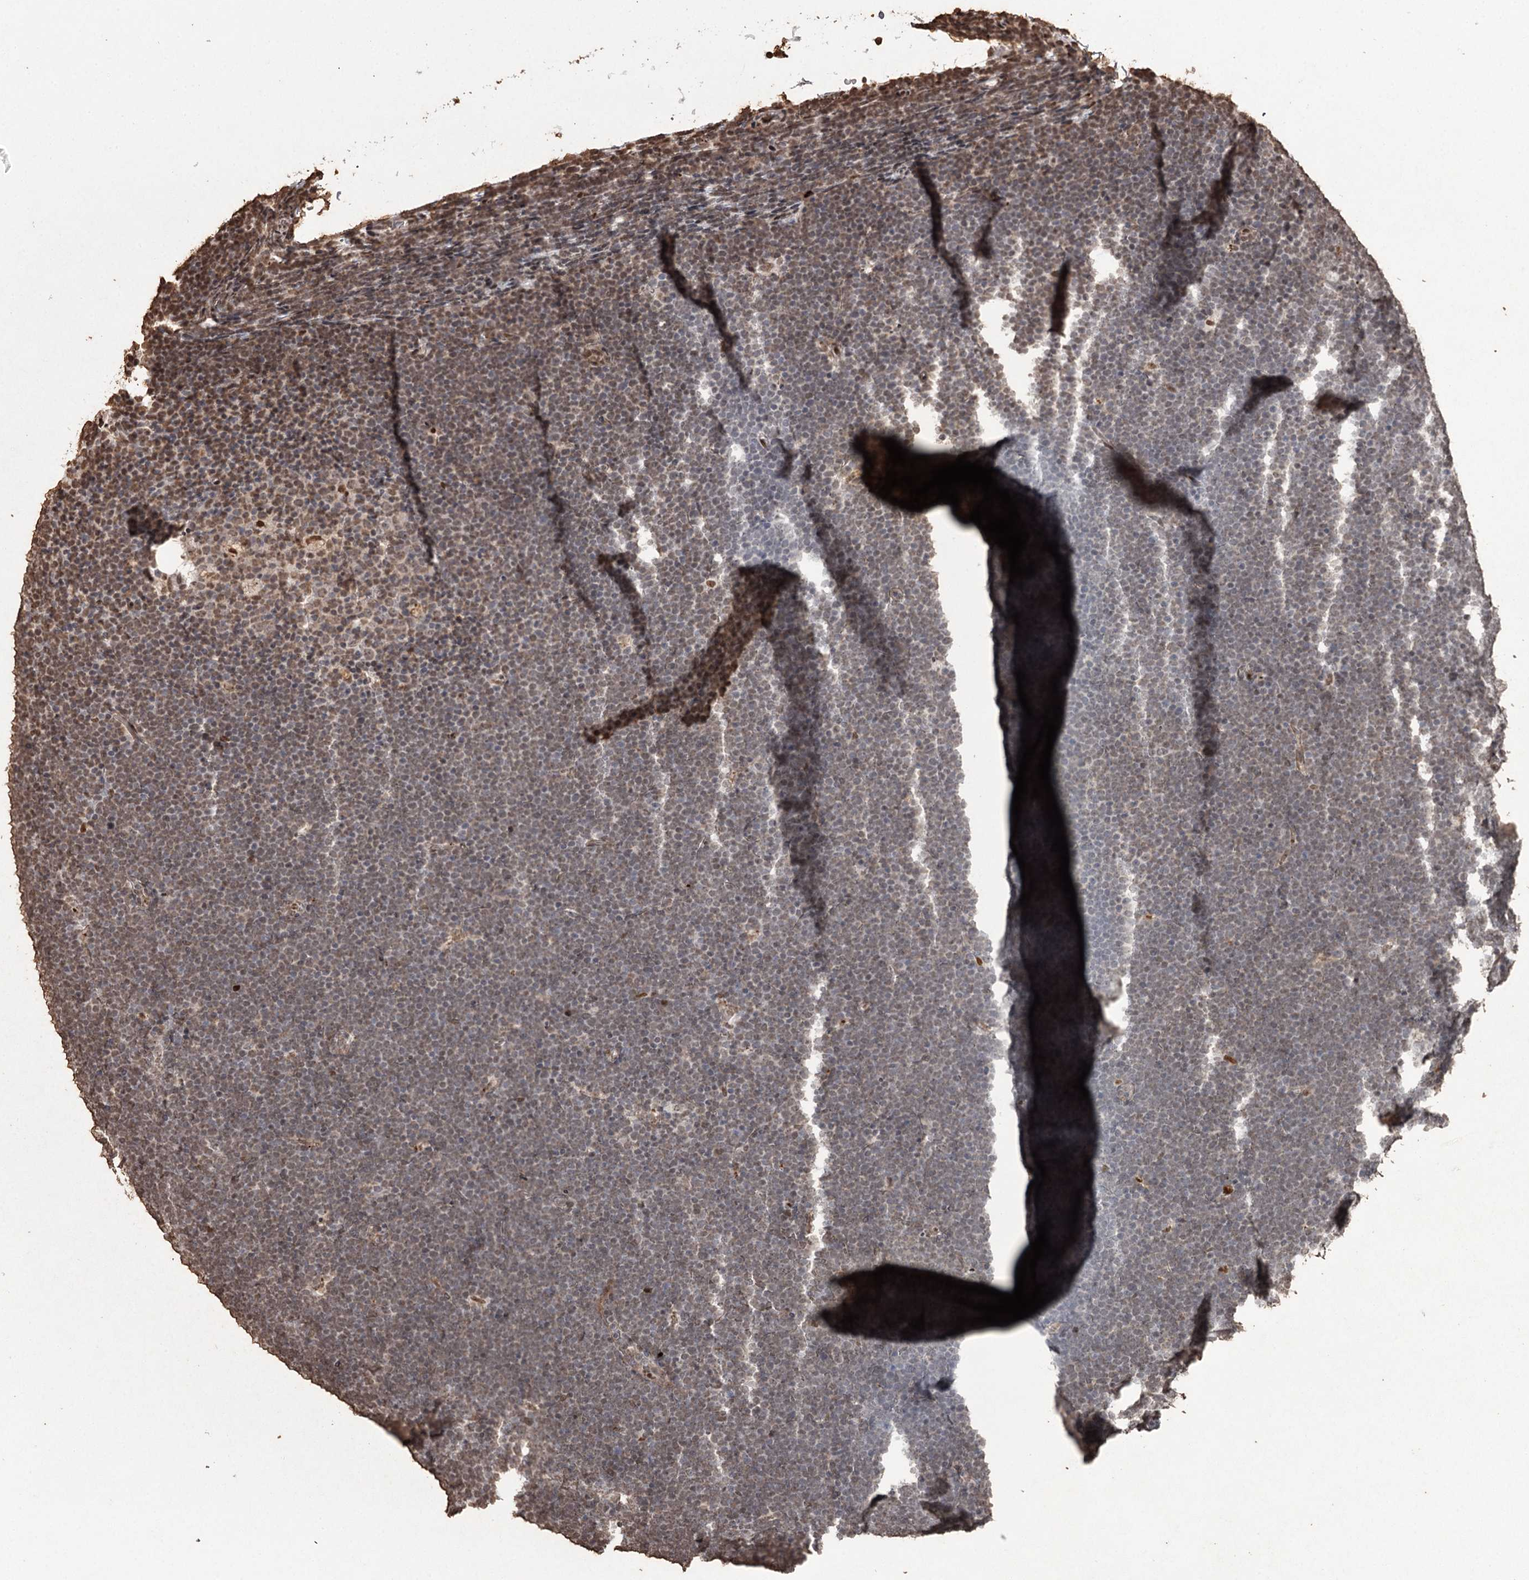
{"staining": {"intensity": "moderate", "quantity": ">75%", "location": "nuclear"}, "tissue": "lymphoma", "cell_type": "Tumor cells", "image_type": "cancer", "snomed": [{"axis": "morphology", "description": "Malignant lymphoma, non-Hodgkin's type, High grade"}, {"axis": "topography", "description": "Lymph node"}], "caption": "Immunohistochemistry of malignant lymphoma, non-Hodgkin's type (high-grade) shows medium levels of moderate nuclear staining in approximately >75% of tumor cells.", "gene": "THYN1", "patient": {"sex": "male", "age": 13}}